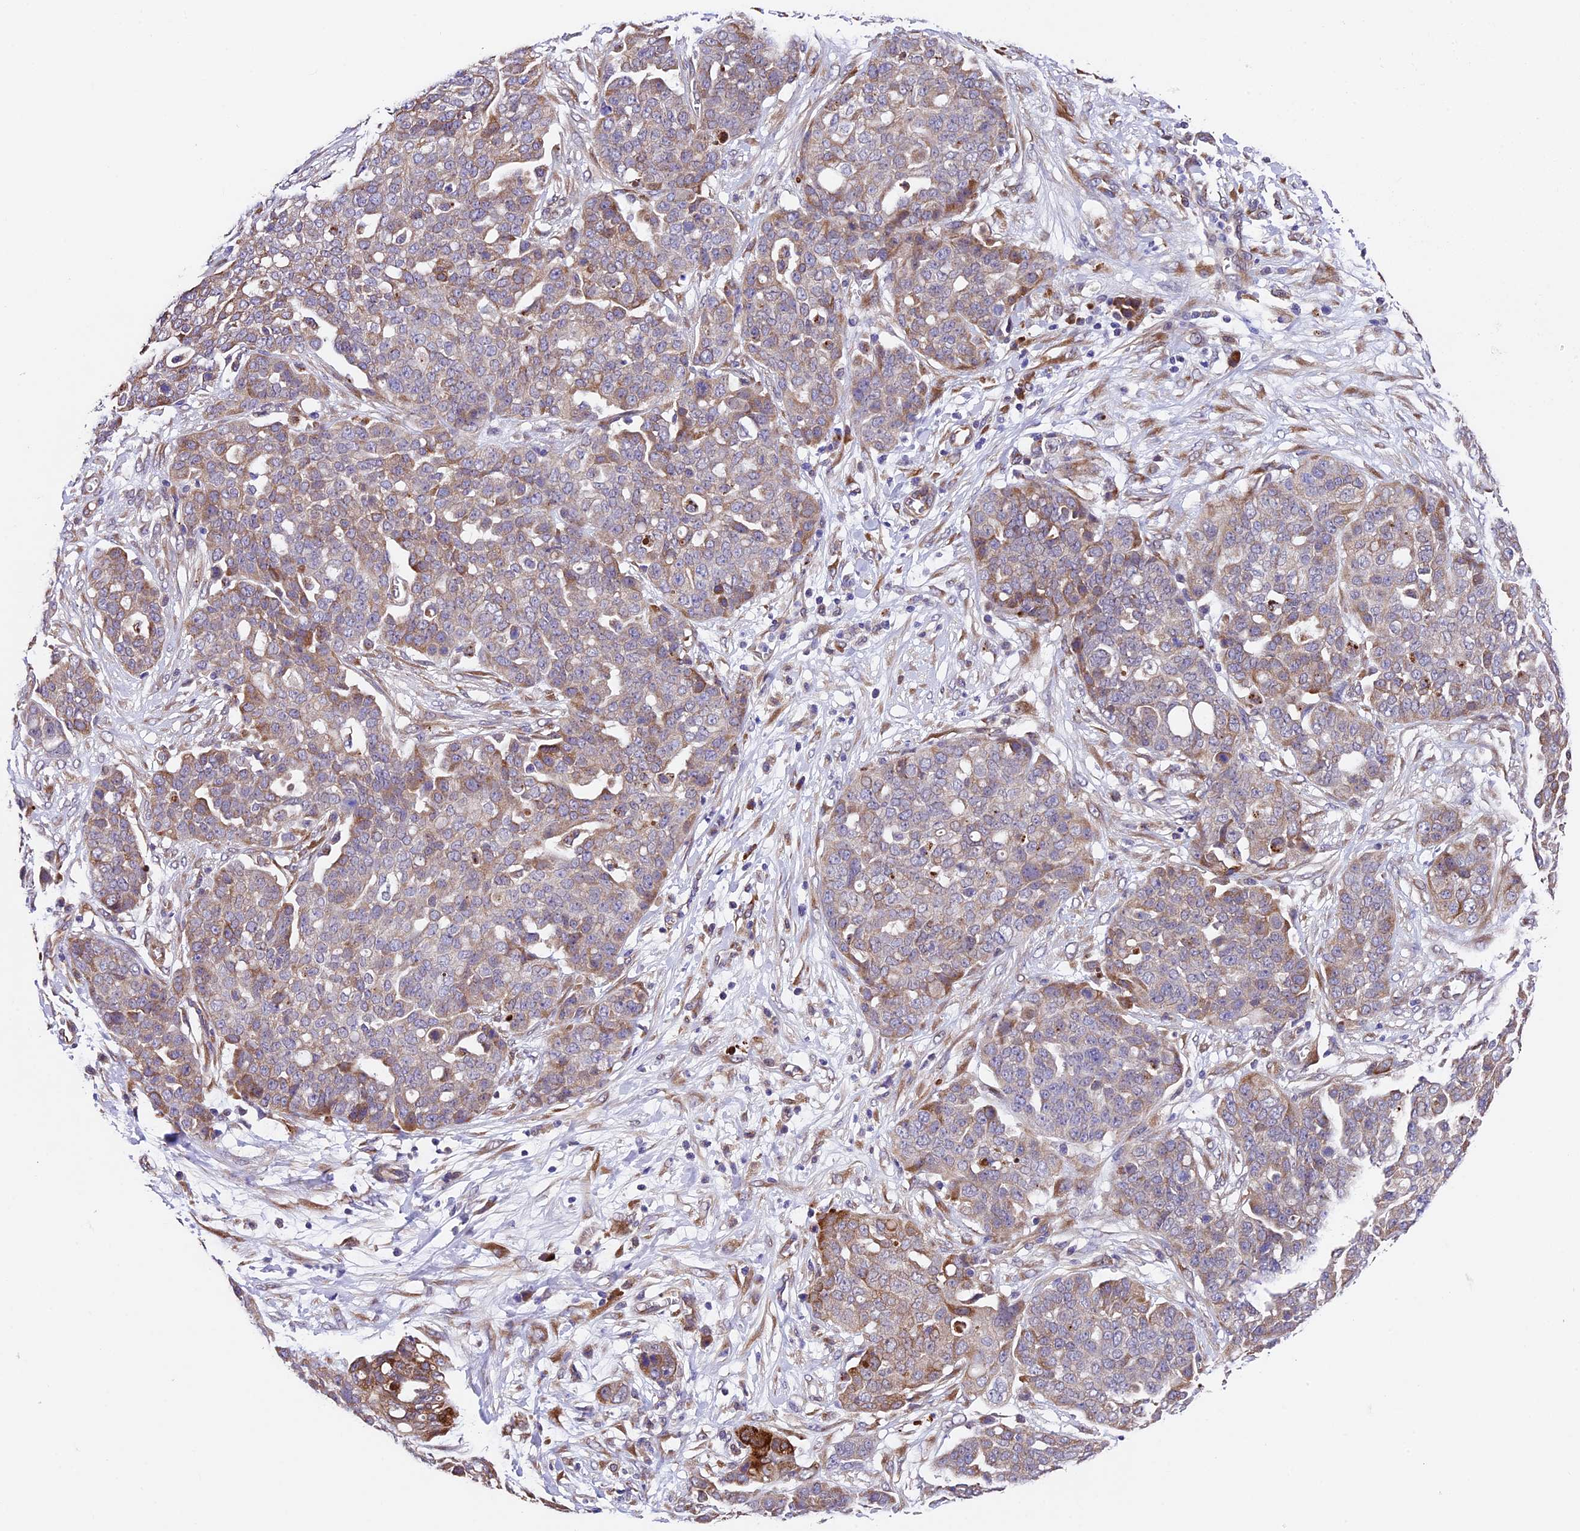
{"staining": {"intensity": "moderate", "quantity": "<25%", "location": "cytoplasmic/membranous"}, "tissue": "ovarian cancer", "cell_type": "Tumor cells", "image_type": "cancer", "snomed": [{"axis": "morphology", "description": "Cystadenocarcinoma, serous, NOS"}, {"axis": "topography", "description": "Soft tissue"}, {"axis": "topography", "description": "Ovary"}], "caption": "DAB (3,3'-diaminobenzidine) immunohistochemical staining of ovarian cancer (serous cystadenocarcinoma) displays moderate cytoplasmic/membranous protein expression in about <25% of tumor cells.", "gene": "LSM7", "patient": {"sex": "female", "age": 57}}